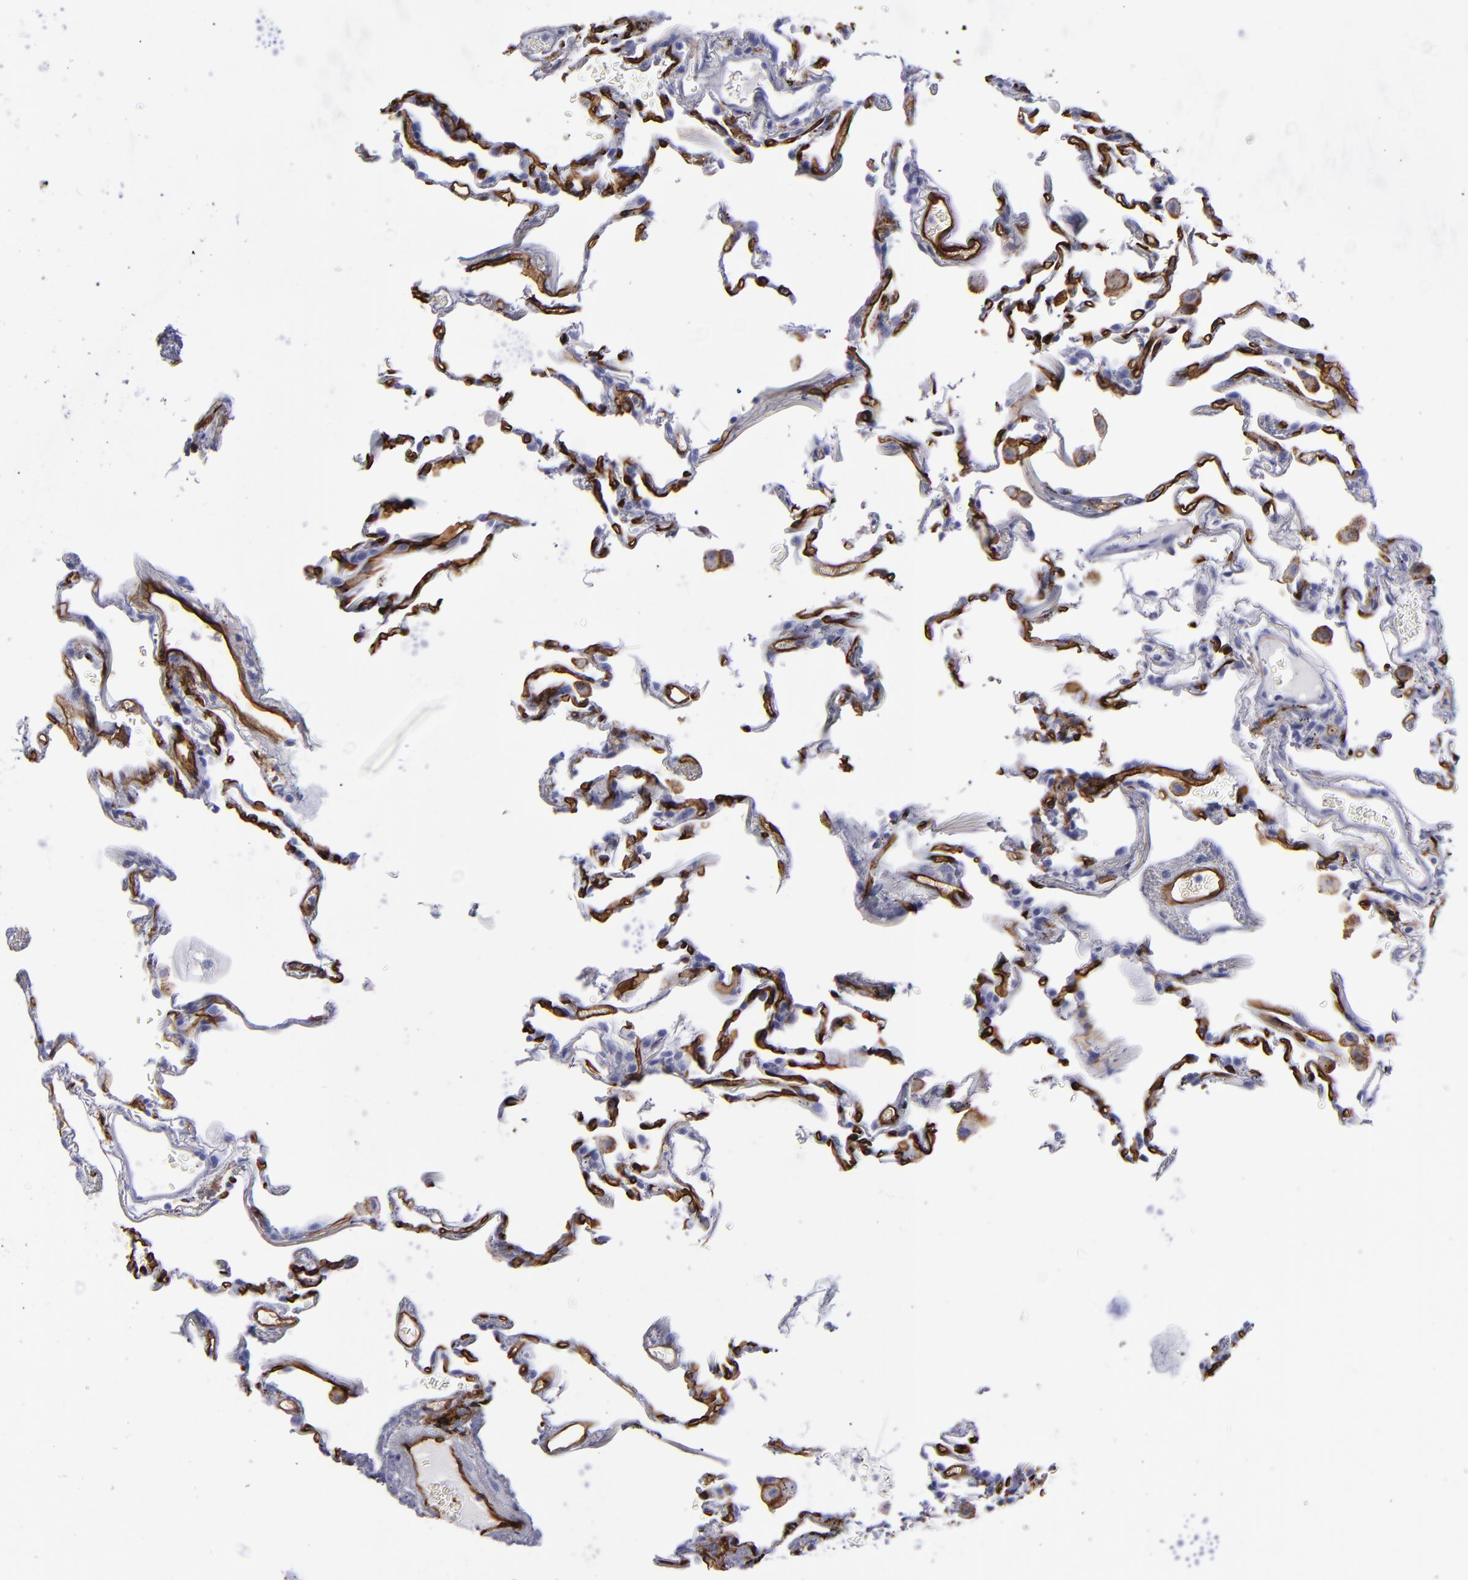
{"staining": {"intensity": "weak", "quantity": "<25%", "location": "cytoplasmic/membranous"}, "tissue": "lung", "cell_type": "Alveolar cells", "image_type": "normal", "snomed": [{"axis": "morphology", "description": "Normal tissue, NOS"}, {"axis": "morphology", "description": "Inflammation, NOS"}, {"axis": "topography", "description": "Lung"}], "caption": "This is a histopathology image of immunohistochemistry staining of normal lung, which shows no expression in alveolar cells.", "gene": "ACE", "patient": {"sex": "male", "age": 69}}